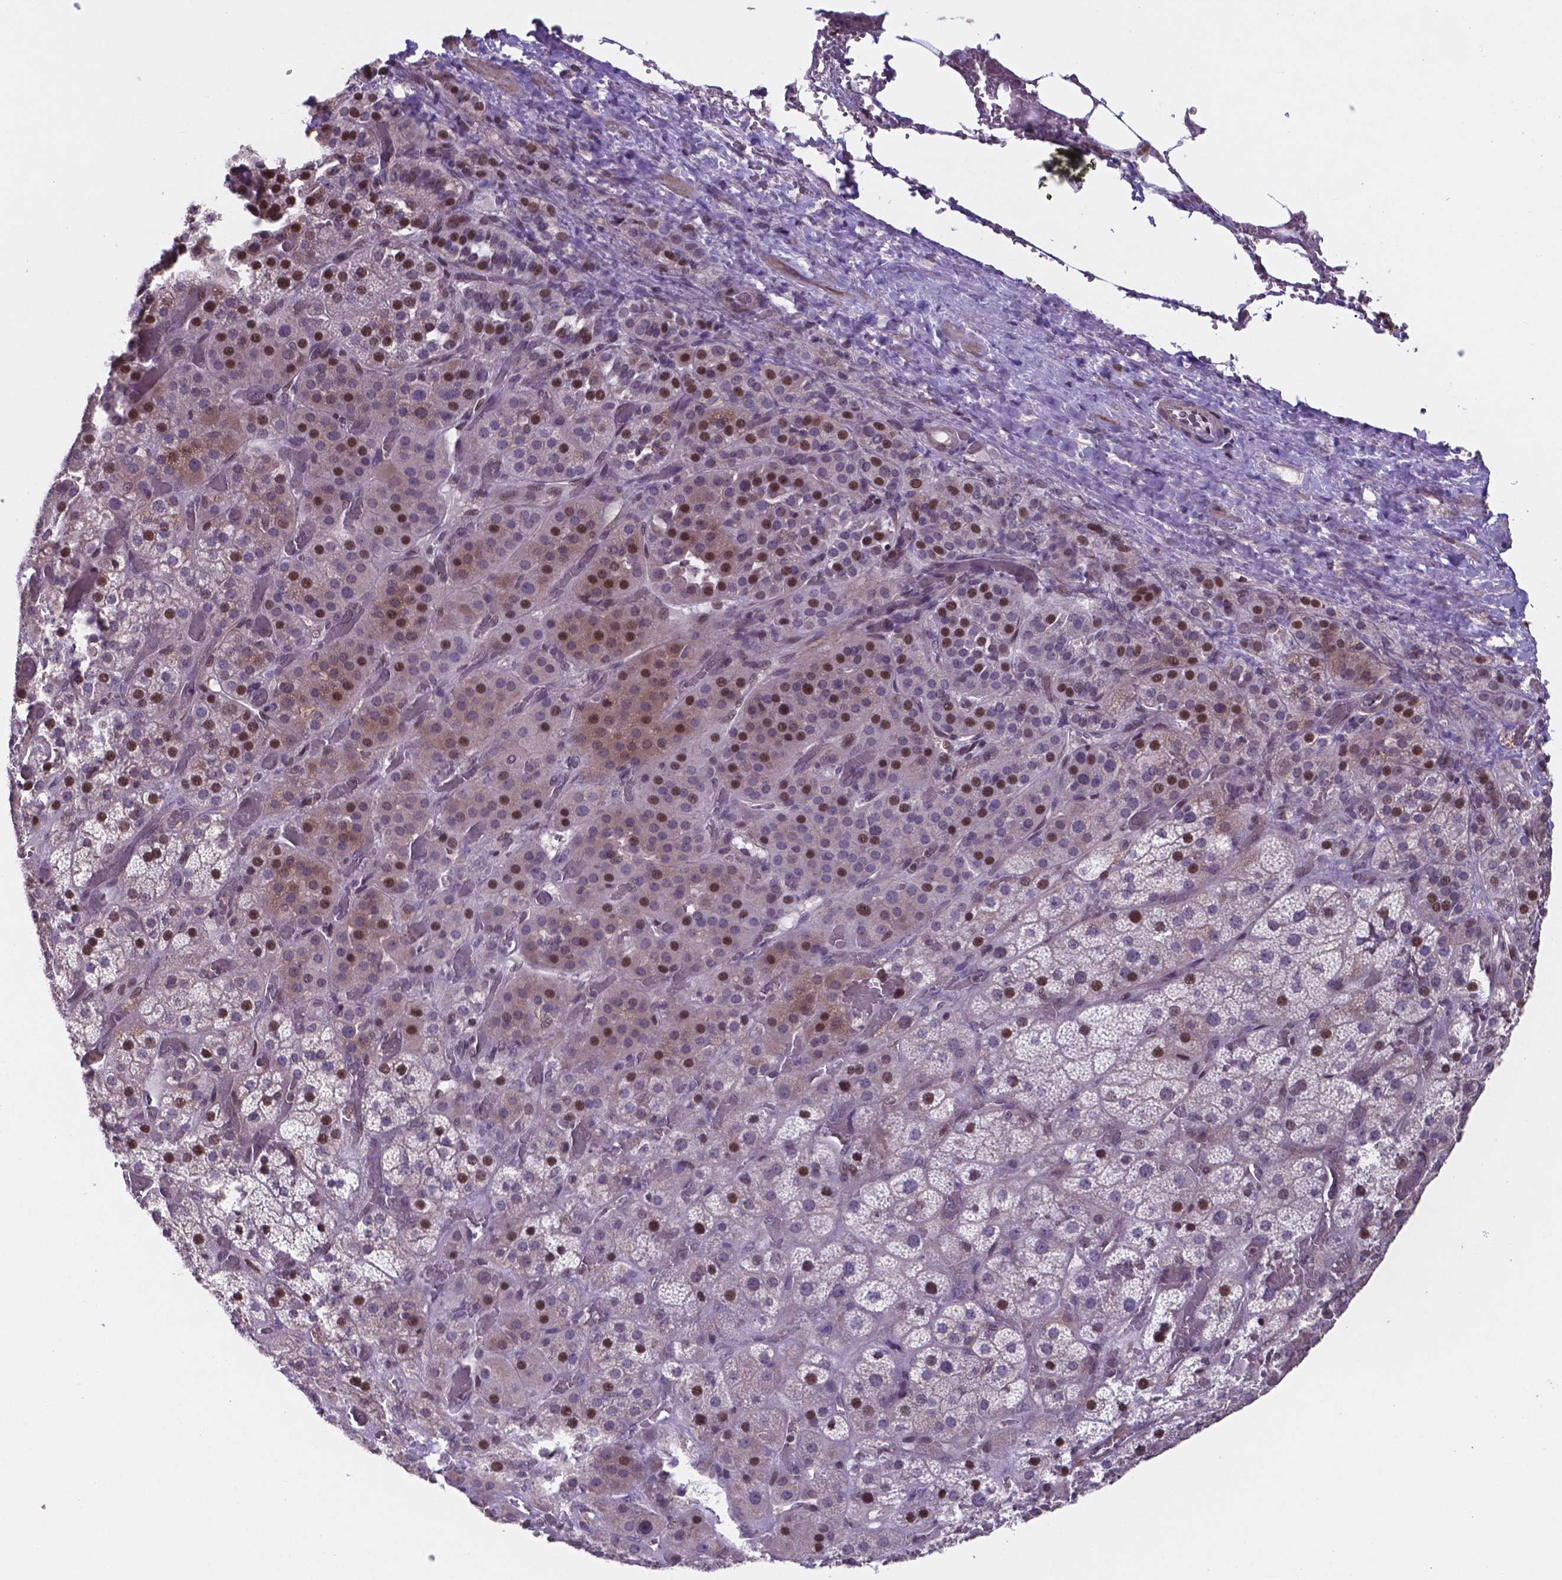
{"staining": {"intensity": "strong", "quantity": "<25%", "location": "nuclear"}, "tissue": "adrenal gland", "cell_type": "Glandular cells", "image_type": "normal", "snomed": [{"axis": "morphology", "description": "Normal tissue, NOS"}, {"axis": "topography", "description": "Adrenal gland"}], "caption": "Strong nuclear staining for a protein is present in about <25% of glandular cells of unremarkable adrenal gland using immunohistochemistry (IHC).", "gene": "MLC1", "patient": {"sex": "male", "age": 57}}